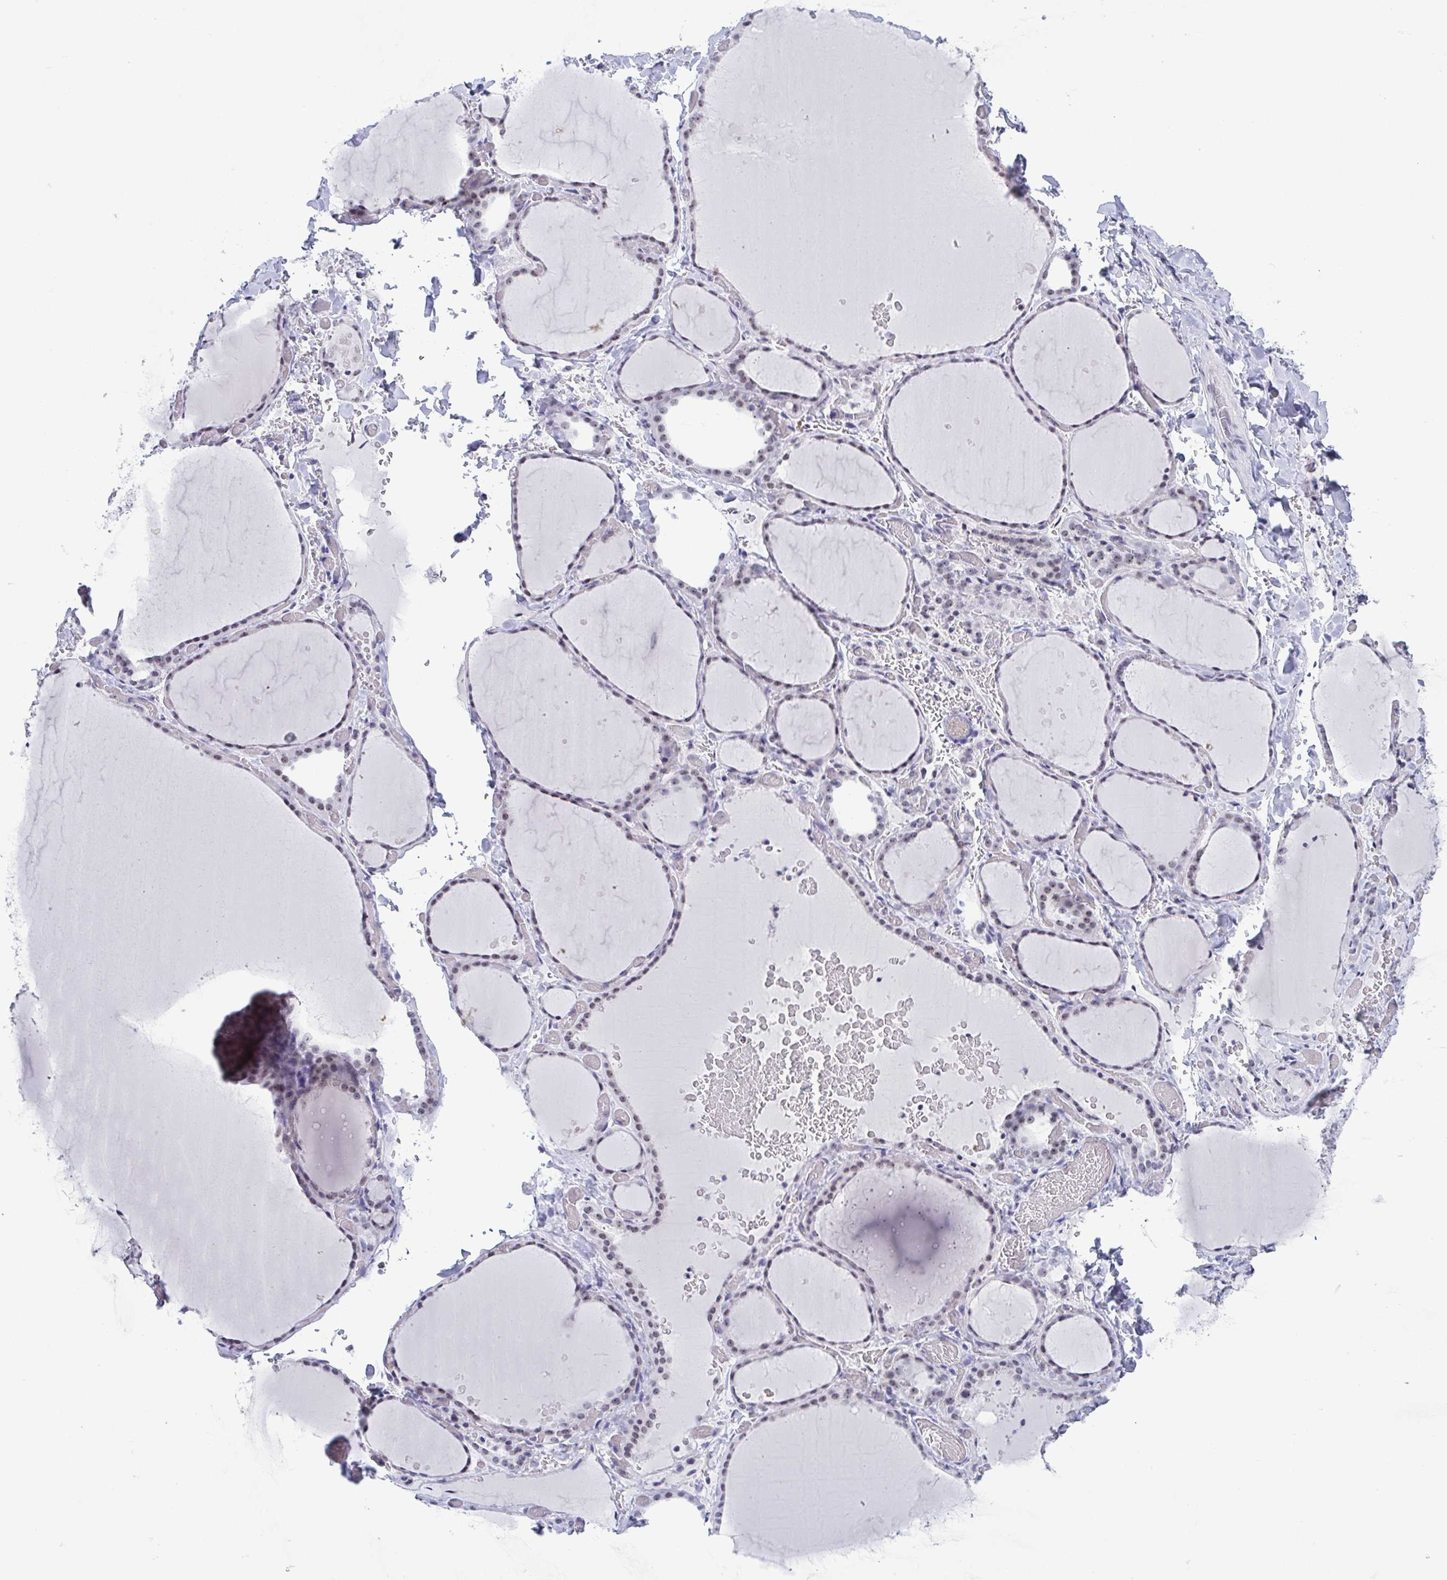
{"staining": {"intensity": "weak", "quantity": "<25%", "location": "nuclear"}, "tissue": "thyroid gland", "cell_type": "Glandular cells", "image_type": "normal", "snomed": [{"axis": "morphology", "description": "Normal tissue, NOS"}, {"axis": "topography", "description": "Thyroid gland"}], "caption": "IHC image of unremarkable thyroid gland: human thyroid gland stained with DAB demonstrates no significant protein expression in glandular cells.", "gene": "BZW1", "patient": {"sex": "female", "age": 36}}